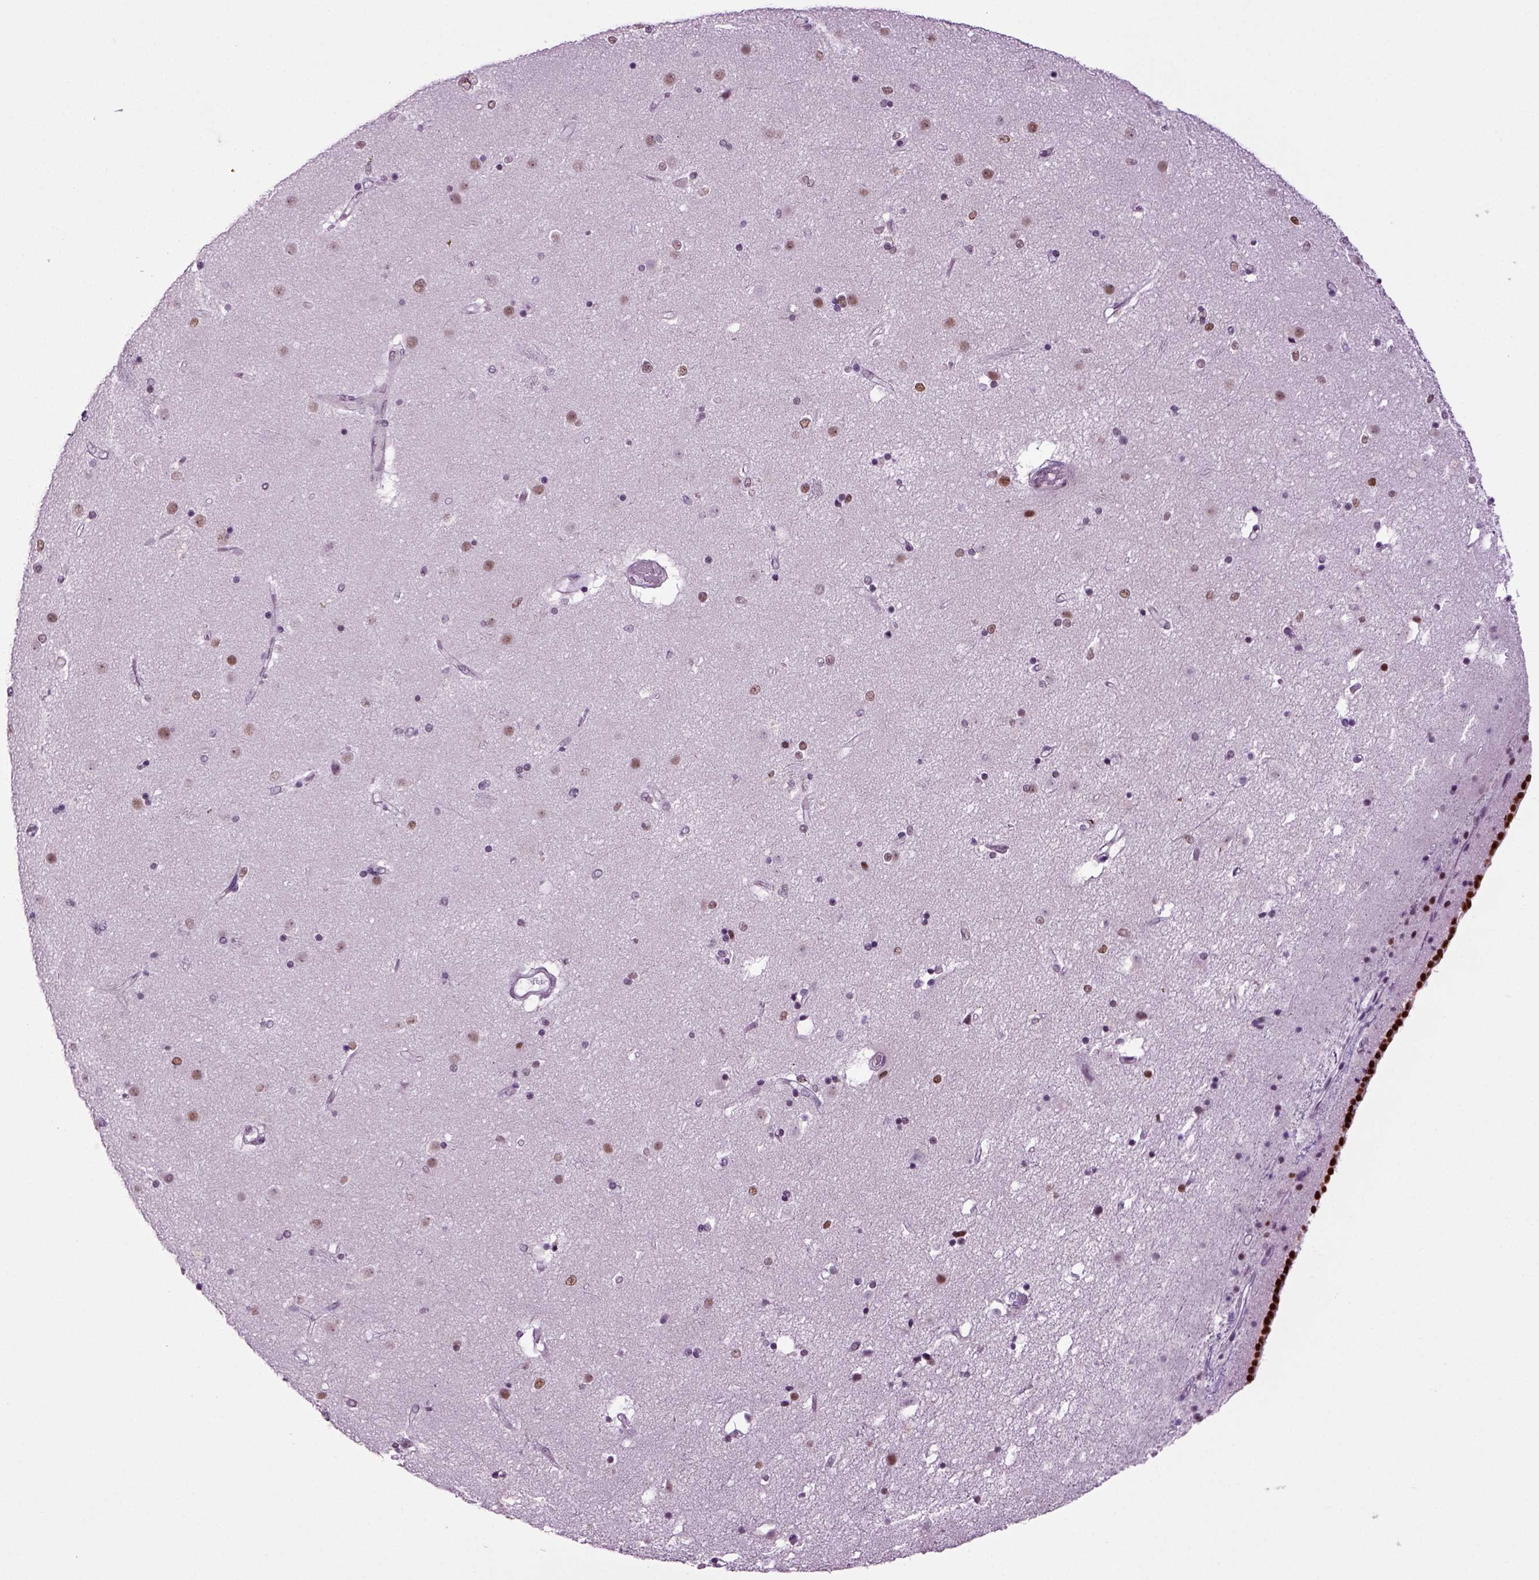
{"staining": {"intensity": "moderate", "quantity": "<25%", "location": "nuclear"}, "tissue": "caudate", "cell_type": "Glial cells", "image_type": "normal", "snomed": [{"axis": "morphology", "description": "Normal tissue, NOS"}, {"axis": "topography", "description": "Lateral ventricle wall"}], "caption": "Immunohistochemical staining of benign human caudate demonstrates moderate nuclear protein positivity in approximately <25% of glial cells. Using DAB (3,3'-diaminobenzidine) (brown) and hematoxylin (blue) stains, captured at high magnification using brightfield microscopy.", "gene": "RFX3", "patient": {"sex": "female", "age": 71}}